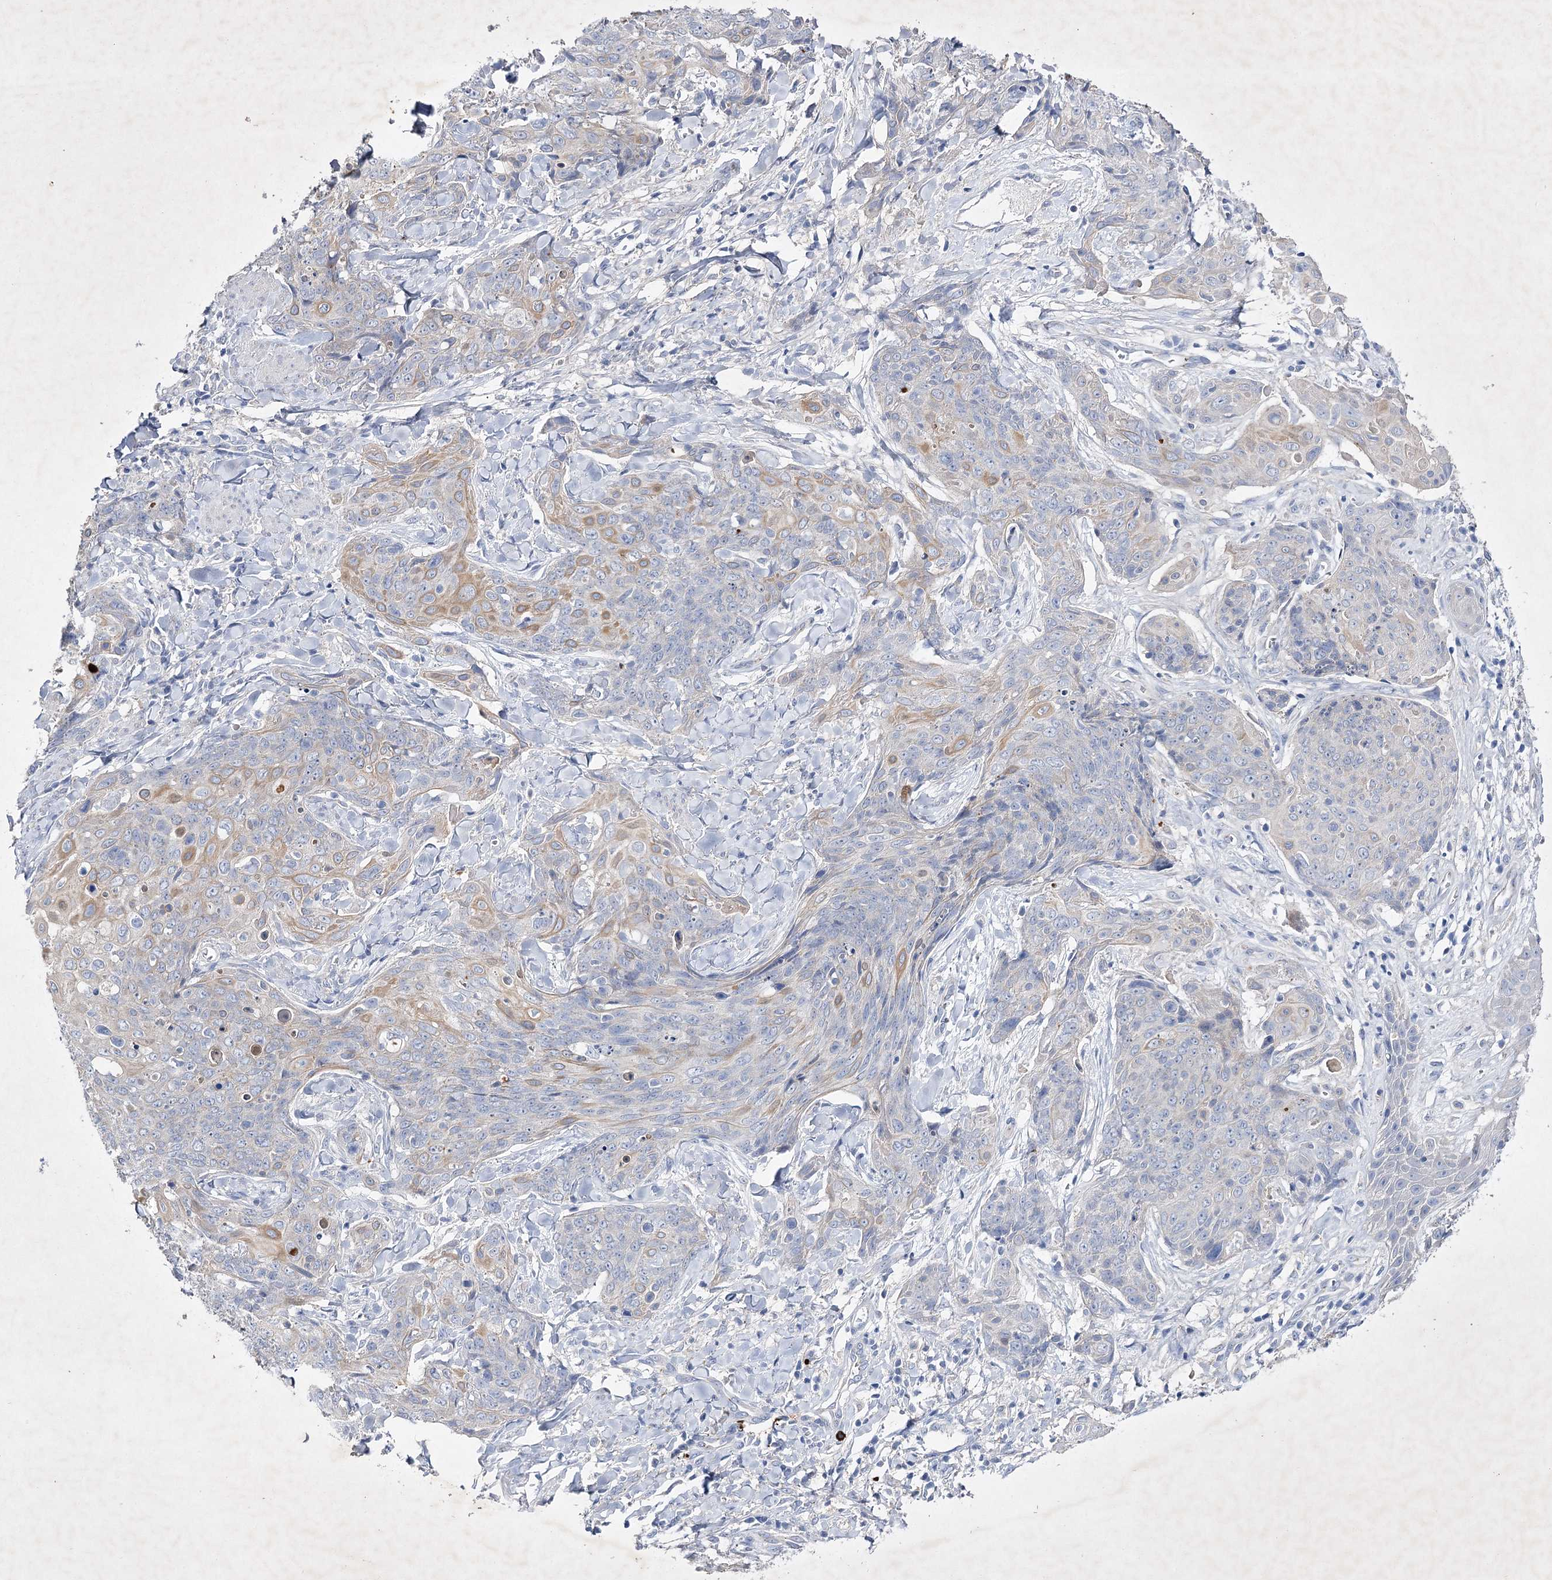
{"staining": {"intensity": "weak", "quantity": "<25%", "location": "cytoplasmic/membranous"}, "tissue": "skin cancer", "cell_type": "Tumor cells", "image_type": "cancer", "snomed": [{"axis": "morphology", "description": "Squamous cell carcinoma, NOS"}, {"axis": "topography", "description": "Skin"}, {"axis": "topography", "description": "Vulva"}], "caption": "IHC micrograph of neoplastic tissue: human skin squamous cell carcinoma stained with DAB displays no significant protein staining in tumor cells.", "gene": "COX15", "patient": {"sex": "female", "age": 85}}